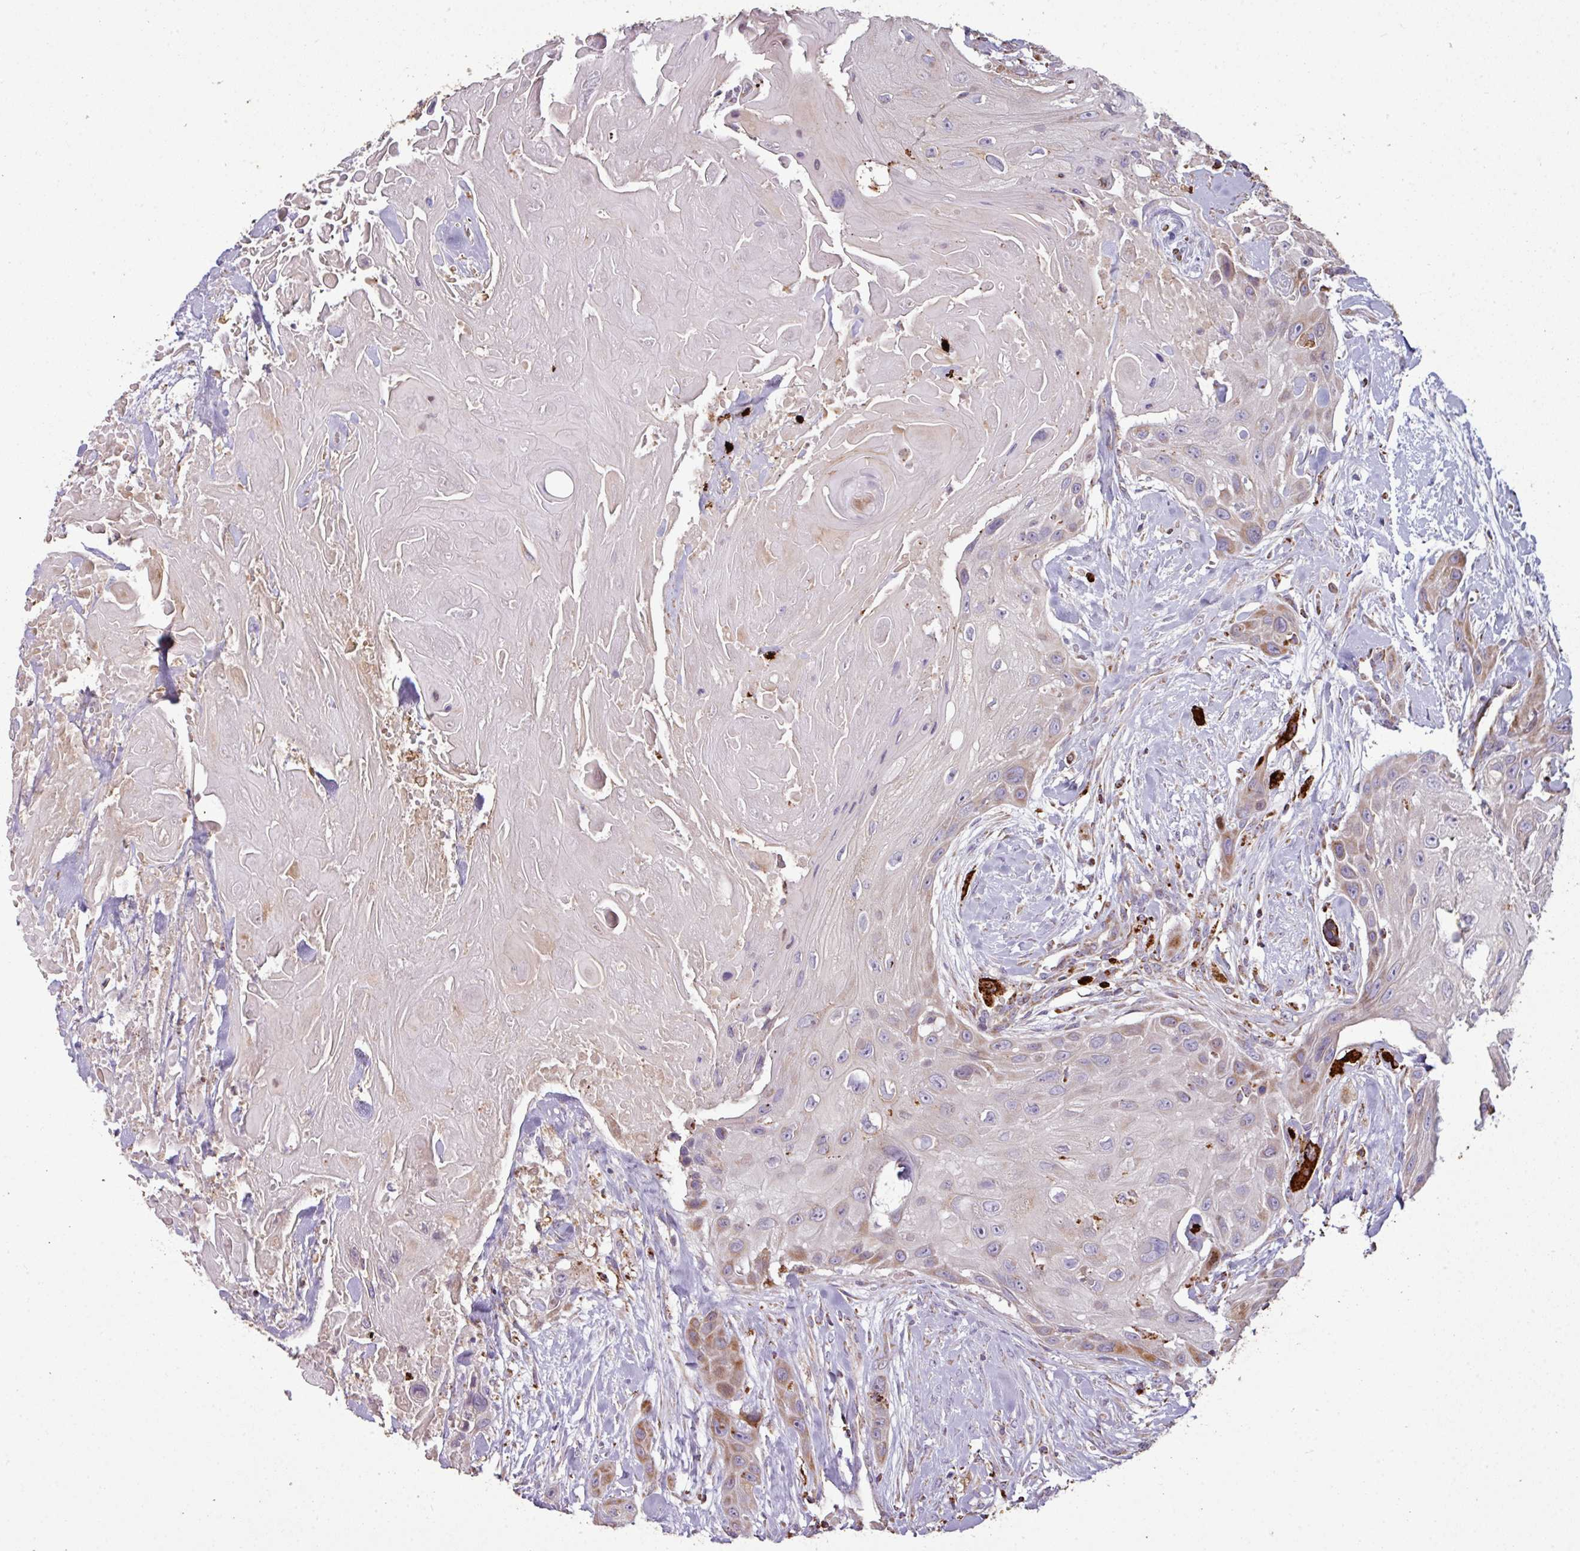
{"staining": {"intensity": "weak", "quantity": "25%-75%", "location": "cytoplasmic/membranous"}, "tissue": "head and neck cancer", "cell_type": "Tumor cells", "image_type": "cancer", "snomed": [{"axis": "morphology", "description": "Squamous cell carcinoma, NOS"}, {"axis": "topography", "description": "Head-Neck"}], "caption": "A photomicrograph showing weak cytoplasmic/membranous staining in approximately 25%-75% of tumor cells in squamous cell carcinoma (head and neck), as visualized by brown immunohistochemical staining.", "gene": "SQOR", "patient": {"sex": "male", "age": 81}}